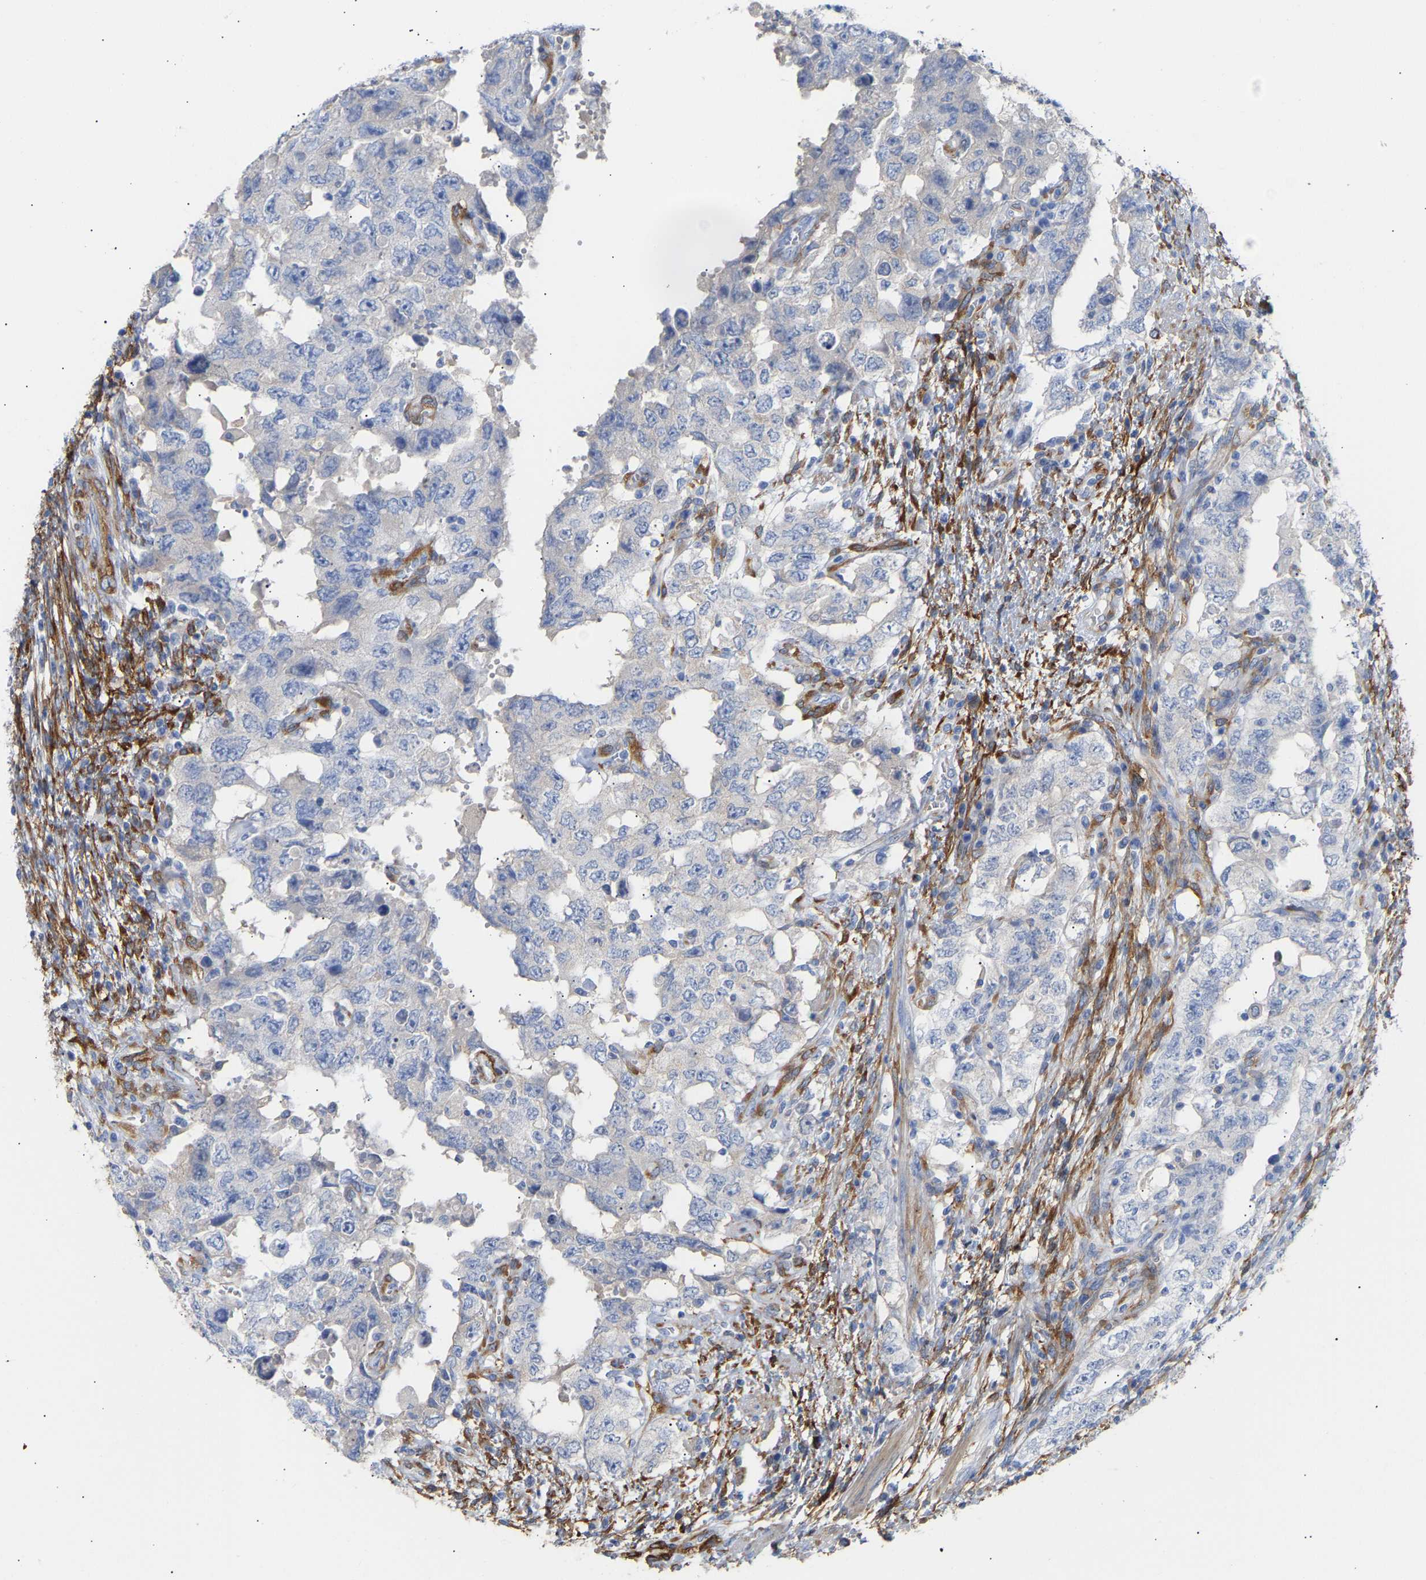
{"staining": {"intensity": "negative", "quantity": "none", "location": "none"}, "tissue": "testis cancer", "cell_type": "Tumor cells", "image_type": "cancer", "snomed": [{"axis": "morphology", "description": "Carcinoma, Embryonal, NOS"}, {"axis": "topography", "description": "Testis"}], "caption": "Immunohistochemistry micrograph of neoplastic tissue: human testis cancer (embryonal carcinoma) stained with DAB displays no significant protein staining in tumor cells. The staining was performed using DAB (3,3'-diaminobenzidine) to visualize the protein expression in brown, while the nuclei were stained in blue with hematoxylin (Magnification: 20x).", "gene": "AMPH", "patient": {"sex": "male", "age": 26}}